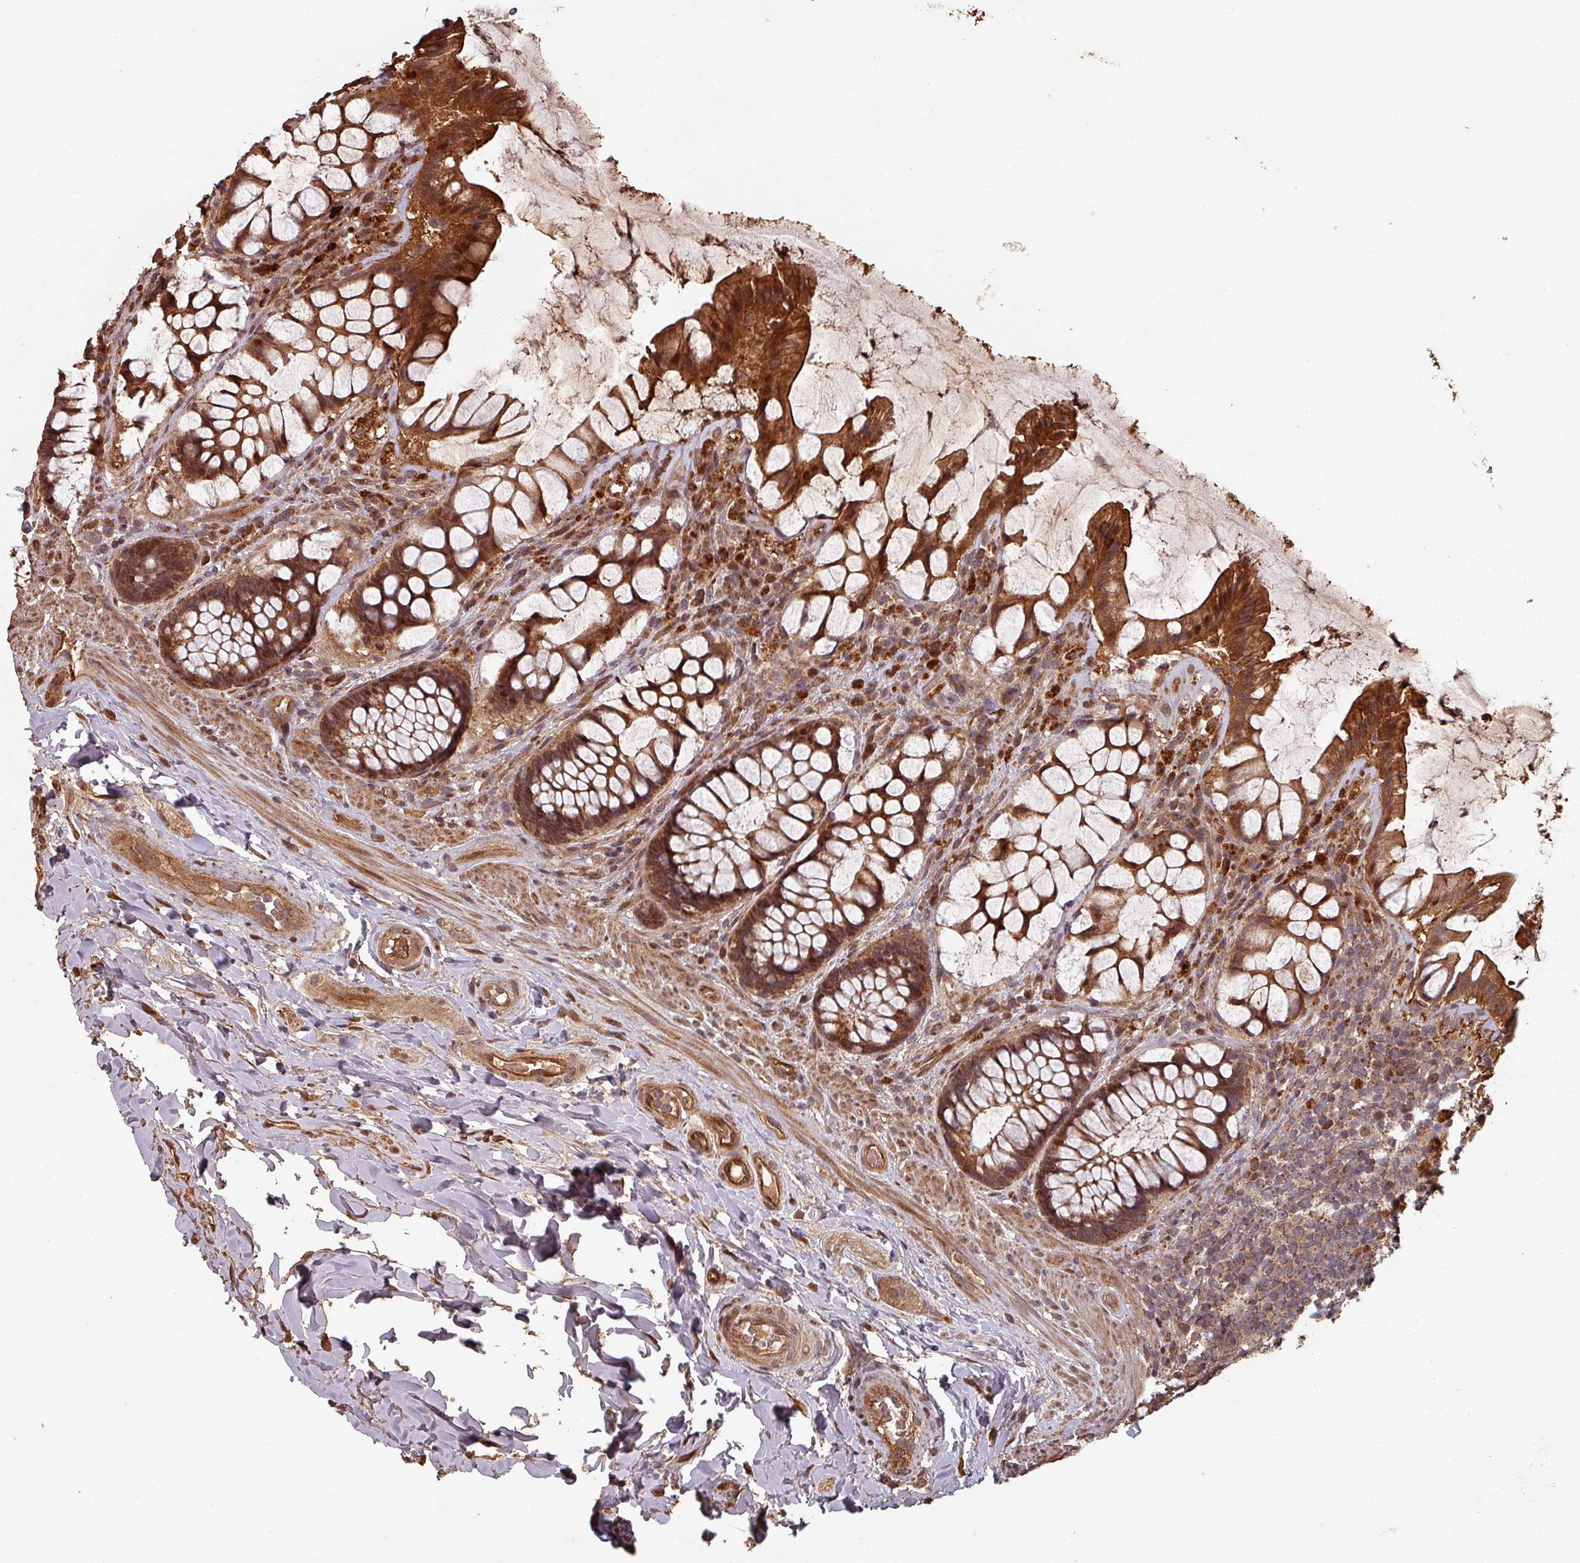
{"staining": {"intensity": "strong", "quantity": ">75%", "location": "cytoplasmic/membranous,nuclear"}, "tissue": "rectum", "cell_type": "Glandular cells", "image_type": "normal", "snomed": [{"axis": "morphology", "description": "Normal tissue, NOS"}, {"axis": "topography", "description": "Rectum"}], "caption": "Immunohistochemistry (IHC) (DAB) staining of benign rectum displays strong cytoplasmic/membranous,nuclear protein expression in about >75% of glandular cells. The protein of interest is stained brown, and the nuclei are stained in blue (DAB (3,3'-diaminobenzidine) IHC with brightfield microscopy, high magnification).", "gene": "EID1", "patient": {"sex": "female", "age": 58}}